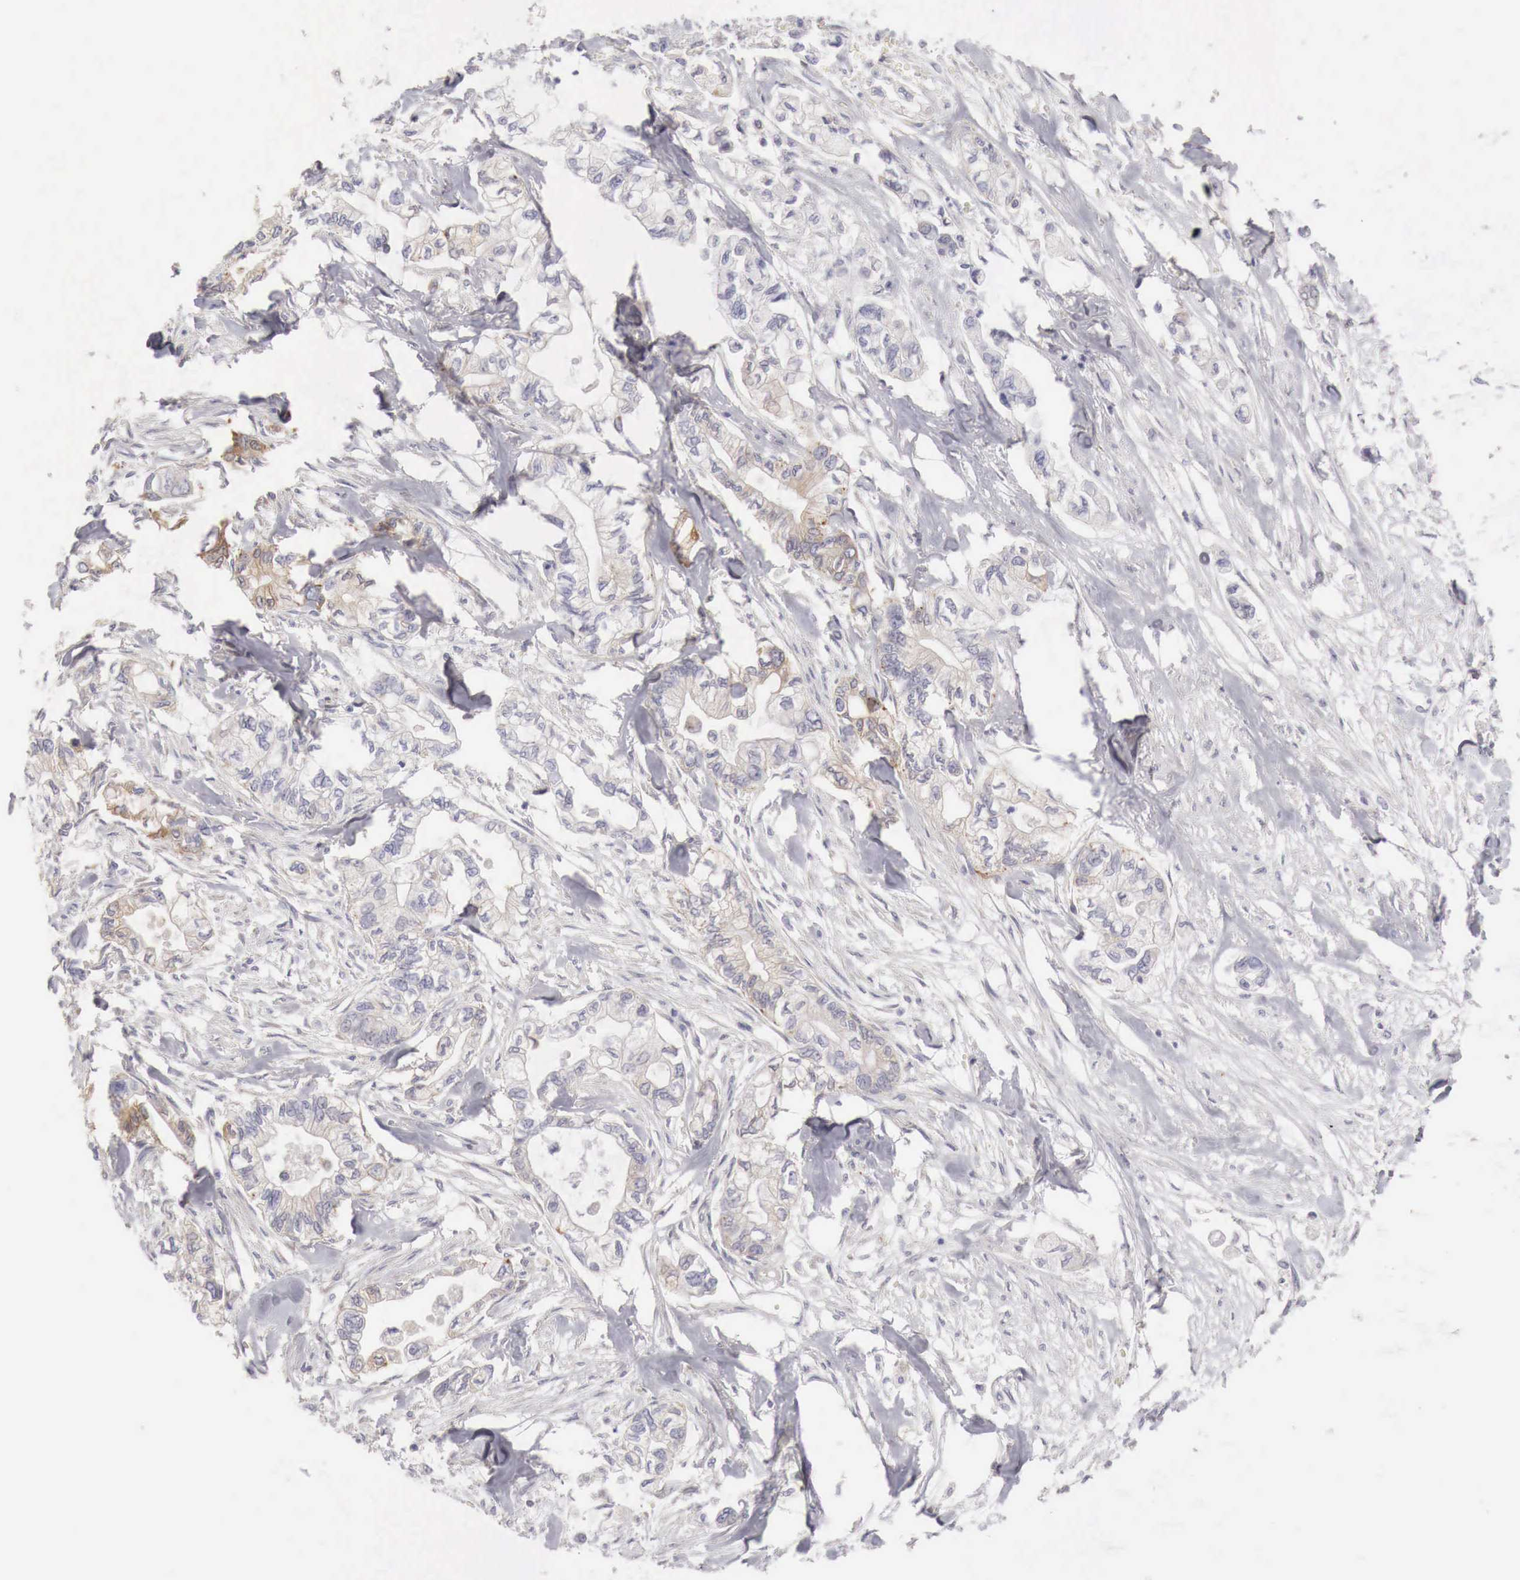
{"staining": {"intensity": "moderate", "quantity": ">75%", "location": "cytoplasmic/membranous"}, "tissue": "pancreatic cancer", "cell_type": "Tumor cells", "image_type": "cancer", "snomed": [{"axis": "morphology", "description": "Adenocarcinoma, NOS"}, {"axis": "topography", "description": "Pancreas"}], "caption": "IHC micrograph of neoplastic tissue: pancreatic cancer stained using immunohistochemistry displays medium levels of moderate protein expression localized specifically in the cytoplasmic/membranous of tumor cells, appearing as a cytoplasmic/membranous brown color.", "gene": "NSDHL", "patient": {"sex": "male", "age": 79}}